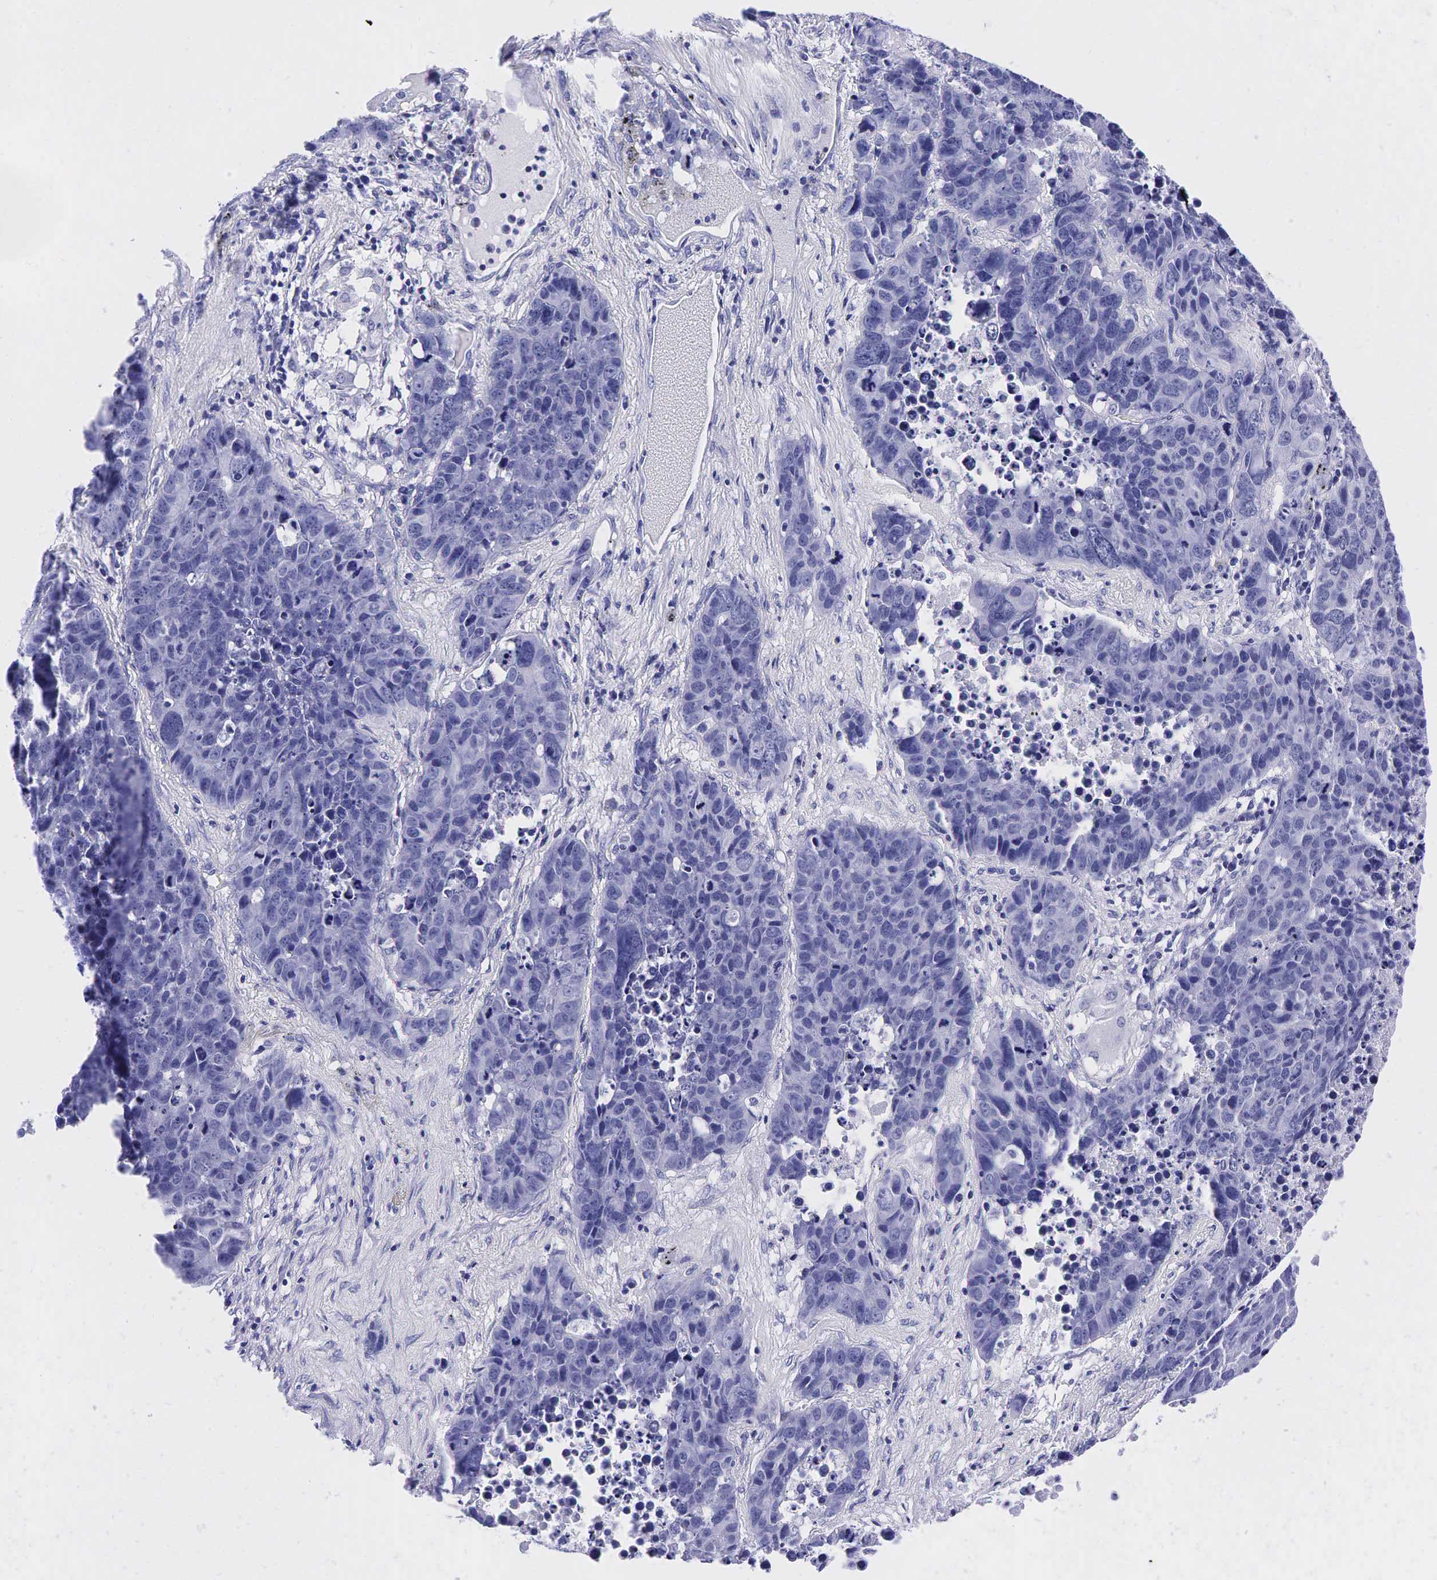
{"staining": {"intensity": "negative", "quantity": "none", "location": "none"}, "tissue": "lung cancer", "cell_type": "Tumor cells", "image_type": "cancer", "snomed": [{"axis": "morphology", "description": "Carcinoid, malignant, NOS"}, {"axis": "topography", "description": "Lung"}], "caption": "A histopathology image of human malignant carcinoid (lung) is negative for staining in tumor cells.", "gene": "TG", "patient": {"sex": "male", "age": 60}}